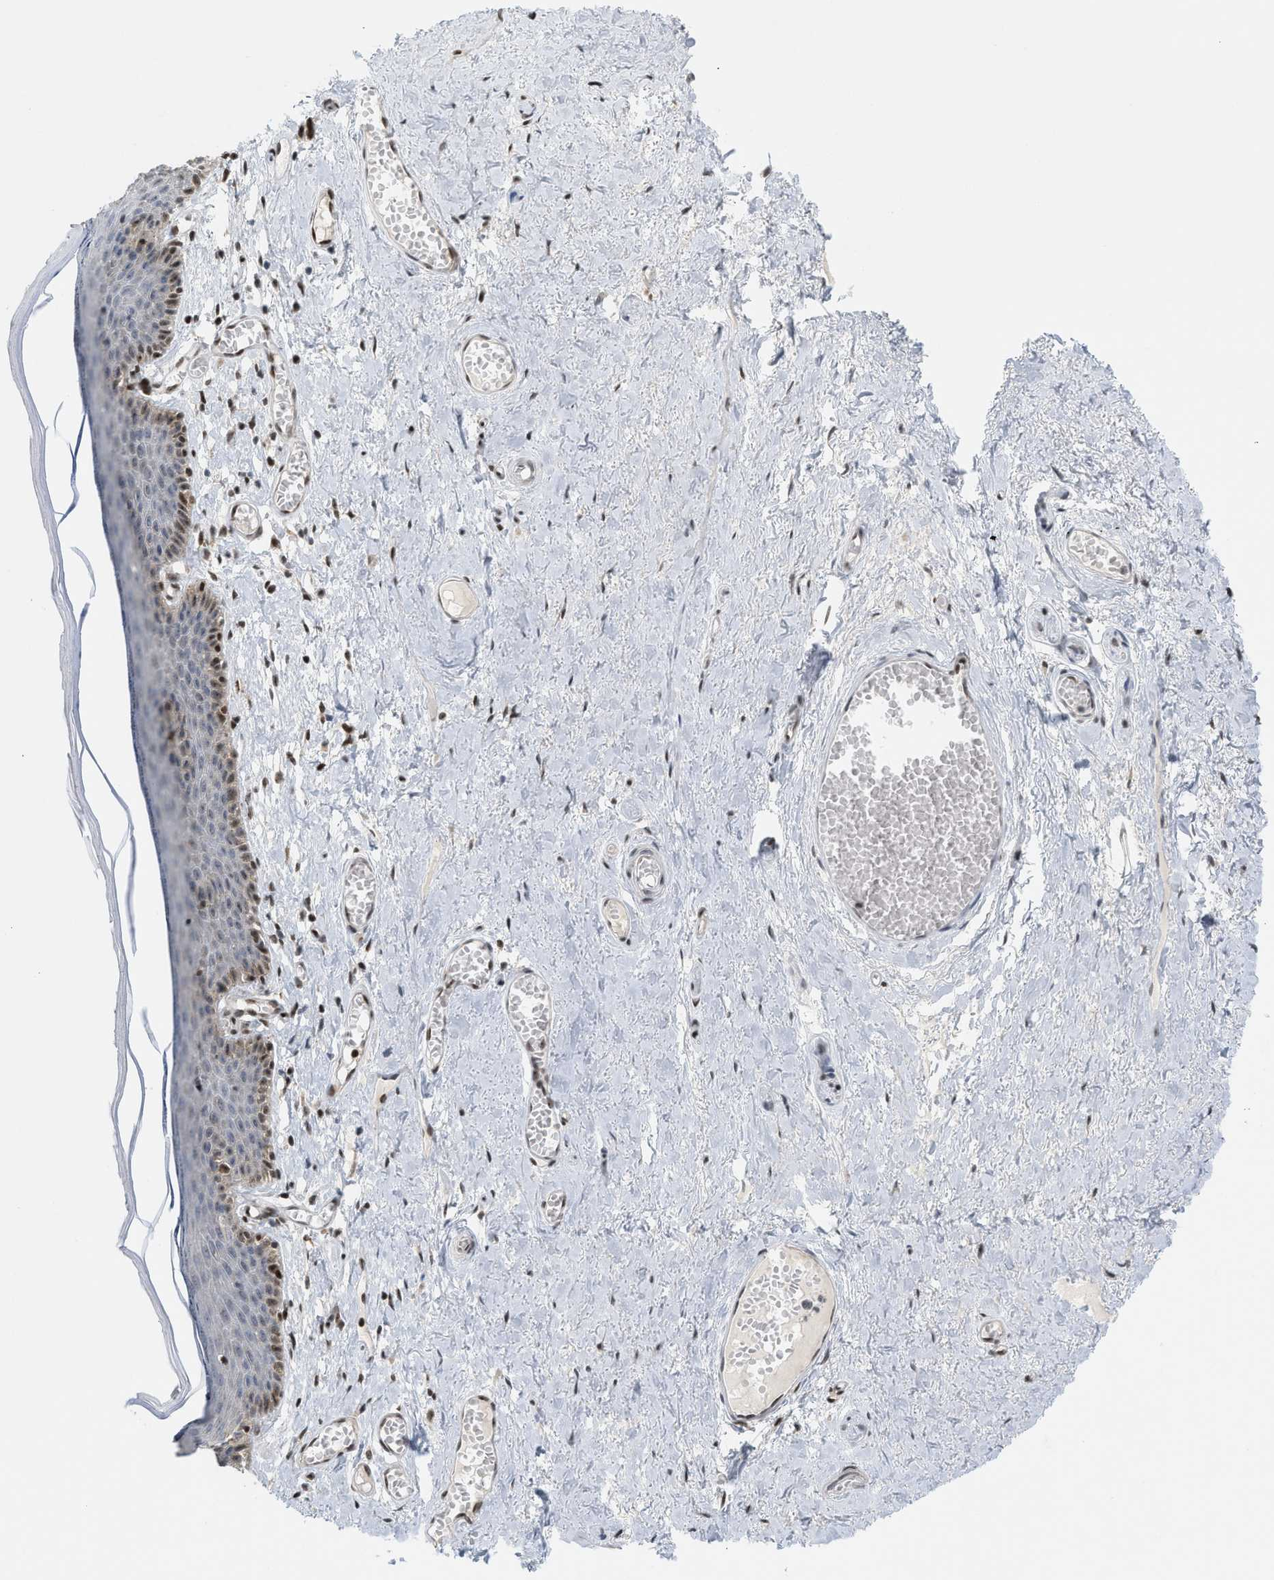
{"staining": {"intensity": "strong", "quantity": "25%-75%", "location": "nuclear"}, "tissue": "skin", "cell_type": "Epidermal cells", "image_type": "normal", "snomed": [{"axis": "morphology", "description": "Normal tissue, NOS"}, {"axis": "topography", "description": "Adipose tissue"}, {"axis": "topography", "description": "Vascular tissue"}, {"axis": "topography", "description": "Anal"}, {"axis": "topography", "description": "Peripheral nerve tissue"}], "caption": "This is a histology image of immunohistochemistry staining of normal skin, which shows strong positivity in the nuclear of epidermal cells.", "gene": "ZNF22", "patient": {"sex": "female", "age": 54}}